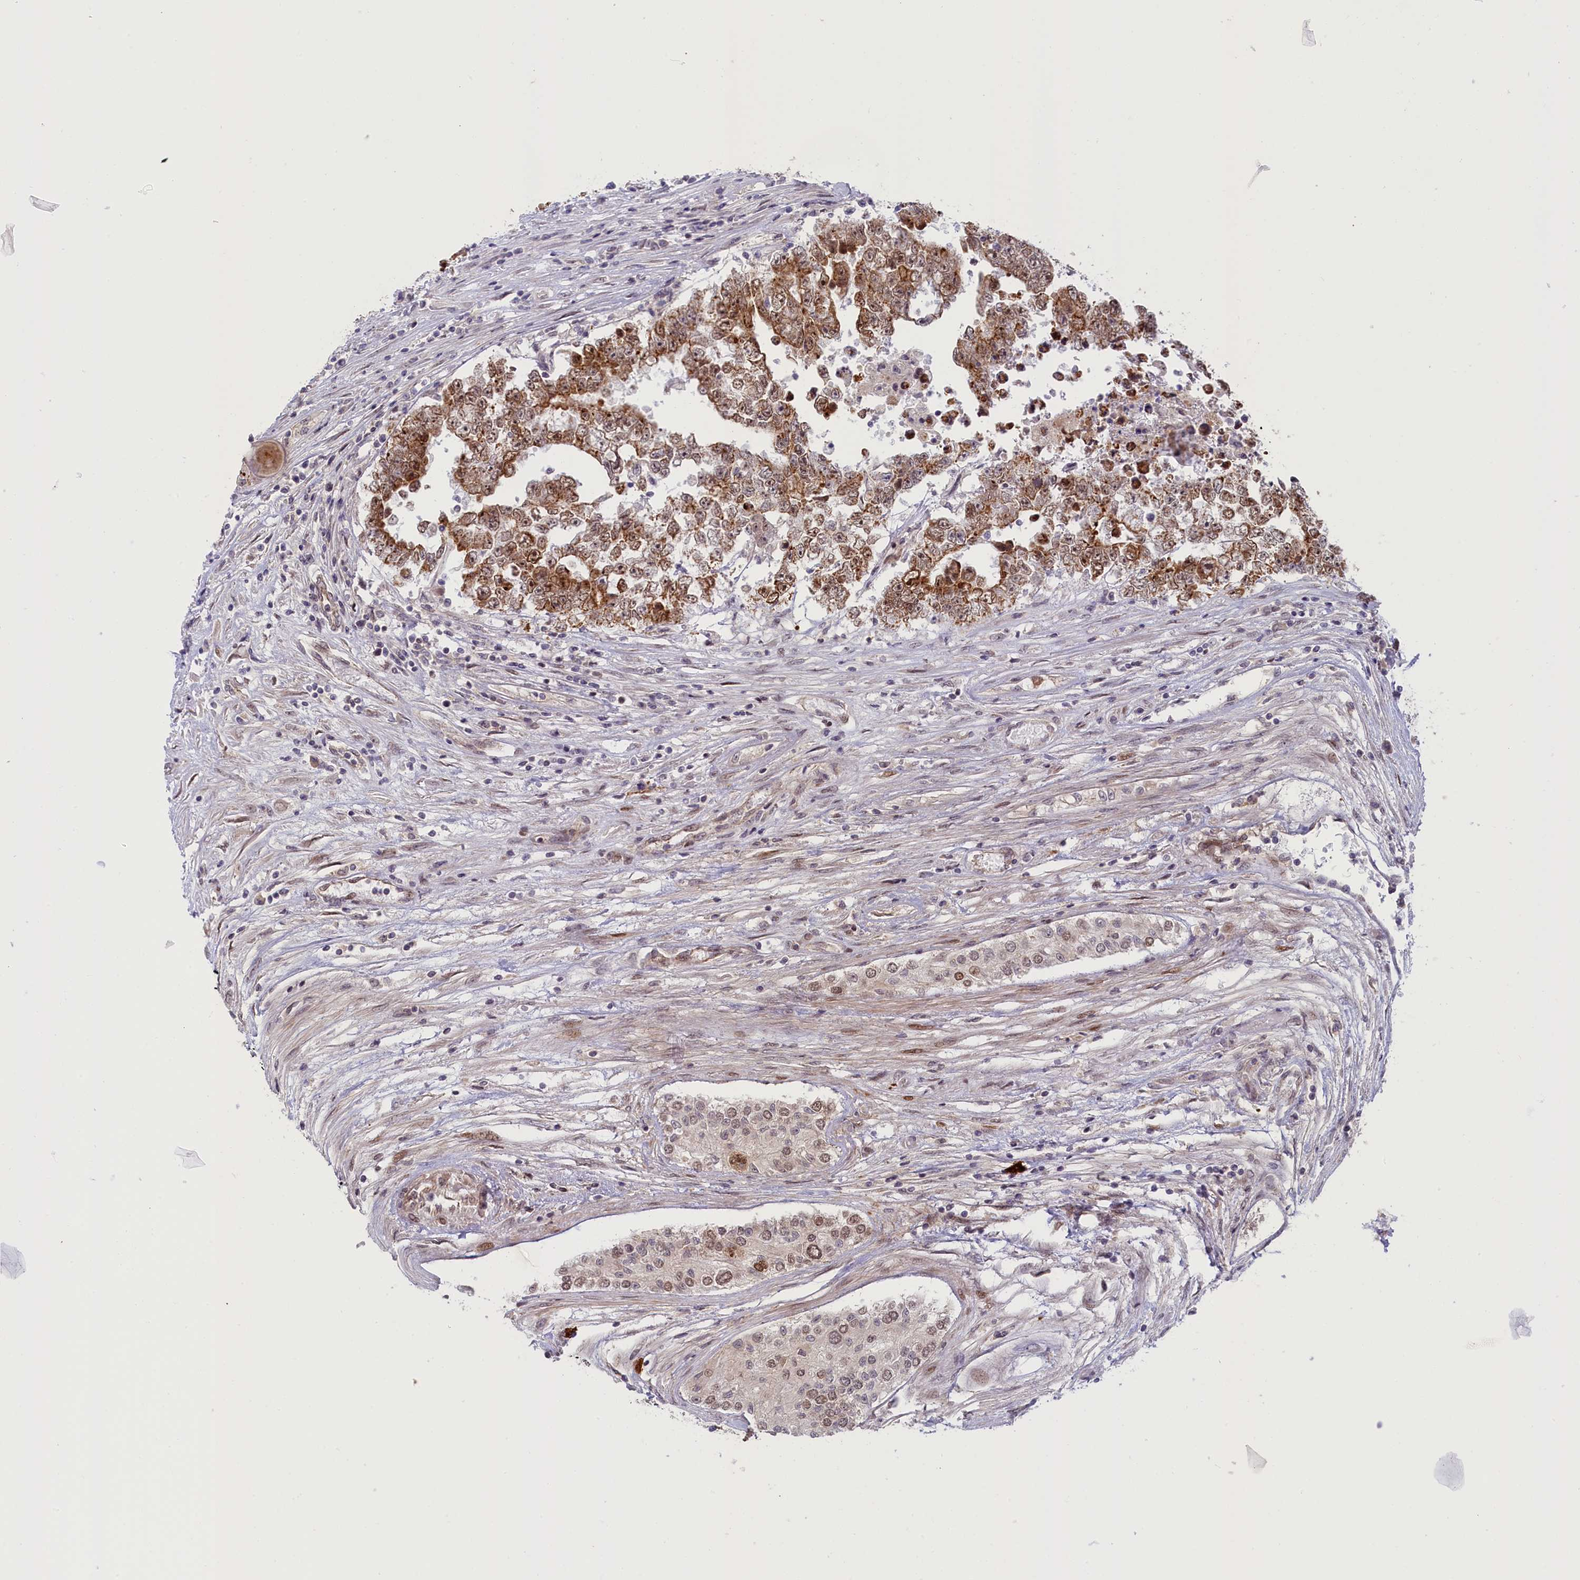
{"staining": {"intensity": "moderate", "quantity": ">75%", "location": "cytoplasmic/membranous,nuclear"}, "tissue": "testis cancer", "cell_type": "Tumor cells", "image_type": "cancer", "snomed": [{"axis": "morphology", "description": "Carcinoma, Embryonal, NOS"}, {"axis": "topography", "description": "Testis"}], "caption": "Immunohistochemical staining of embryonal carcinoma (testis) displays medium levels of moderate cytoplasmic/membranous and nuclear expression in approximately >75% of tumor cells.", "gene": "CCL23", "patient": {"sex": "male", "age": 25}}